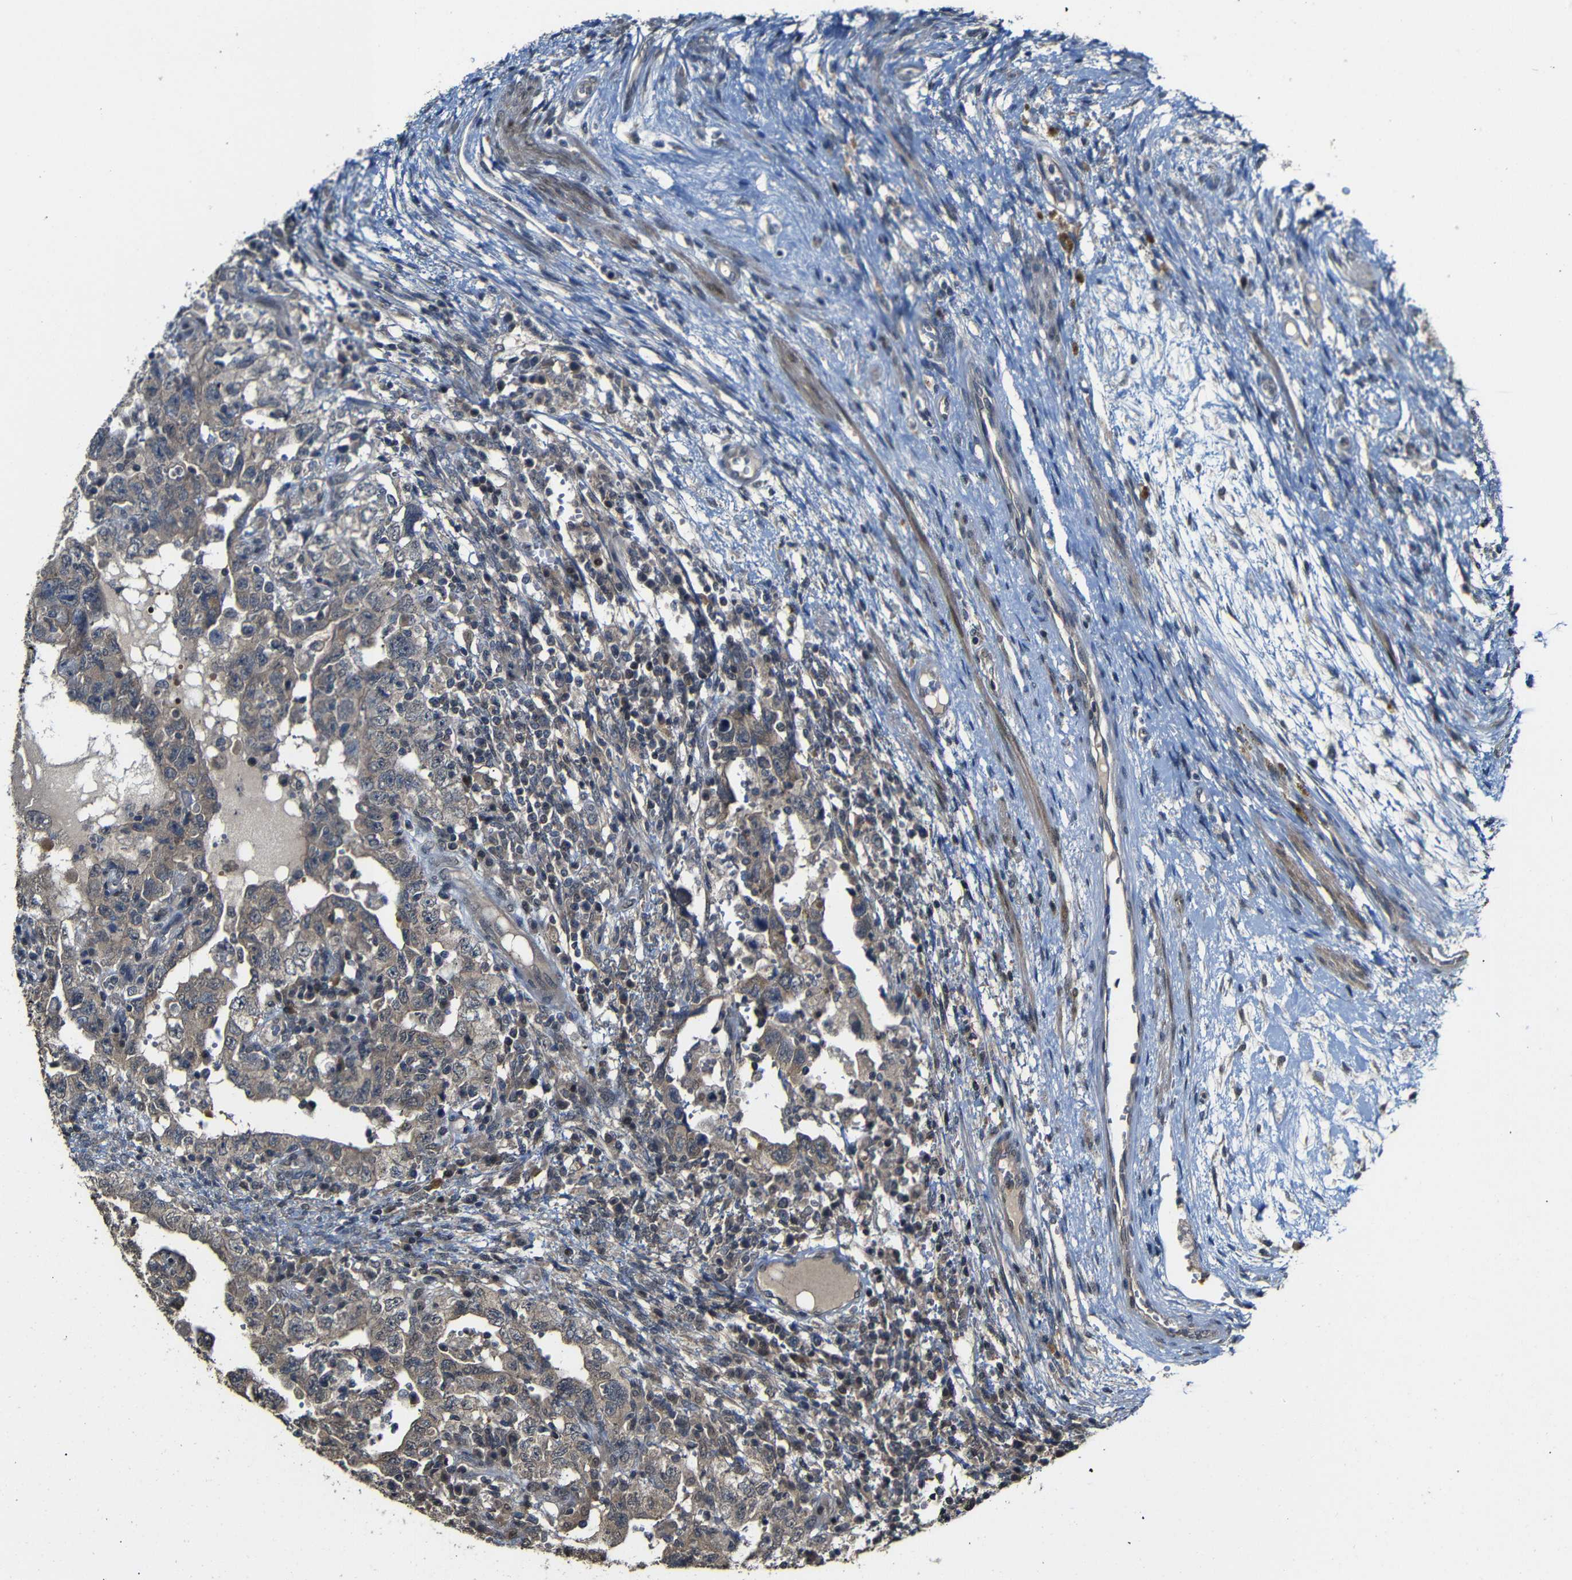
{"staining": {"intensity": "weak", "quantity": ">75%", "location": "cytoplasmic/membranous"}, "tissue": "testis cancer", "cell_type": "Tumor cells", "image_type": "cancer", "snomed": [{"axis": "morphology", "description": "Carcinoma, Embryonal, NOS"}, {"axis": "topography", "description": "Testis"}], "caption": "A high-resolution photomicrograph shows immunohistochemistry staining of testis cancer (embryonal carcinoma), which displays weak cytoplasmic/membranous expression in about >75% of tumor cells.", "gene": "ATG12", "patient": {"sex": "male", "age": 26}}